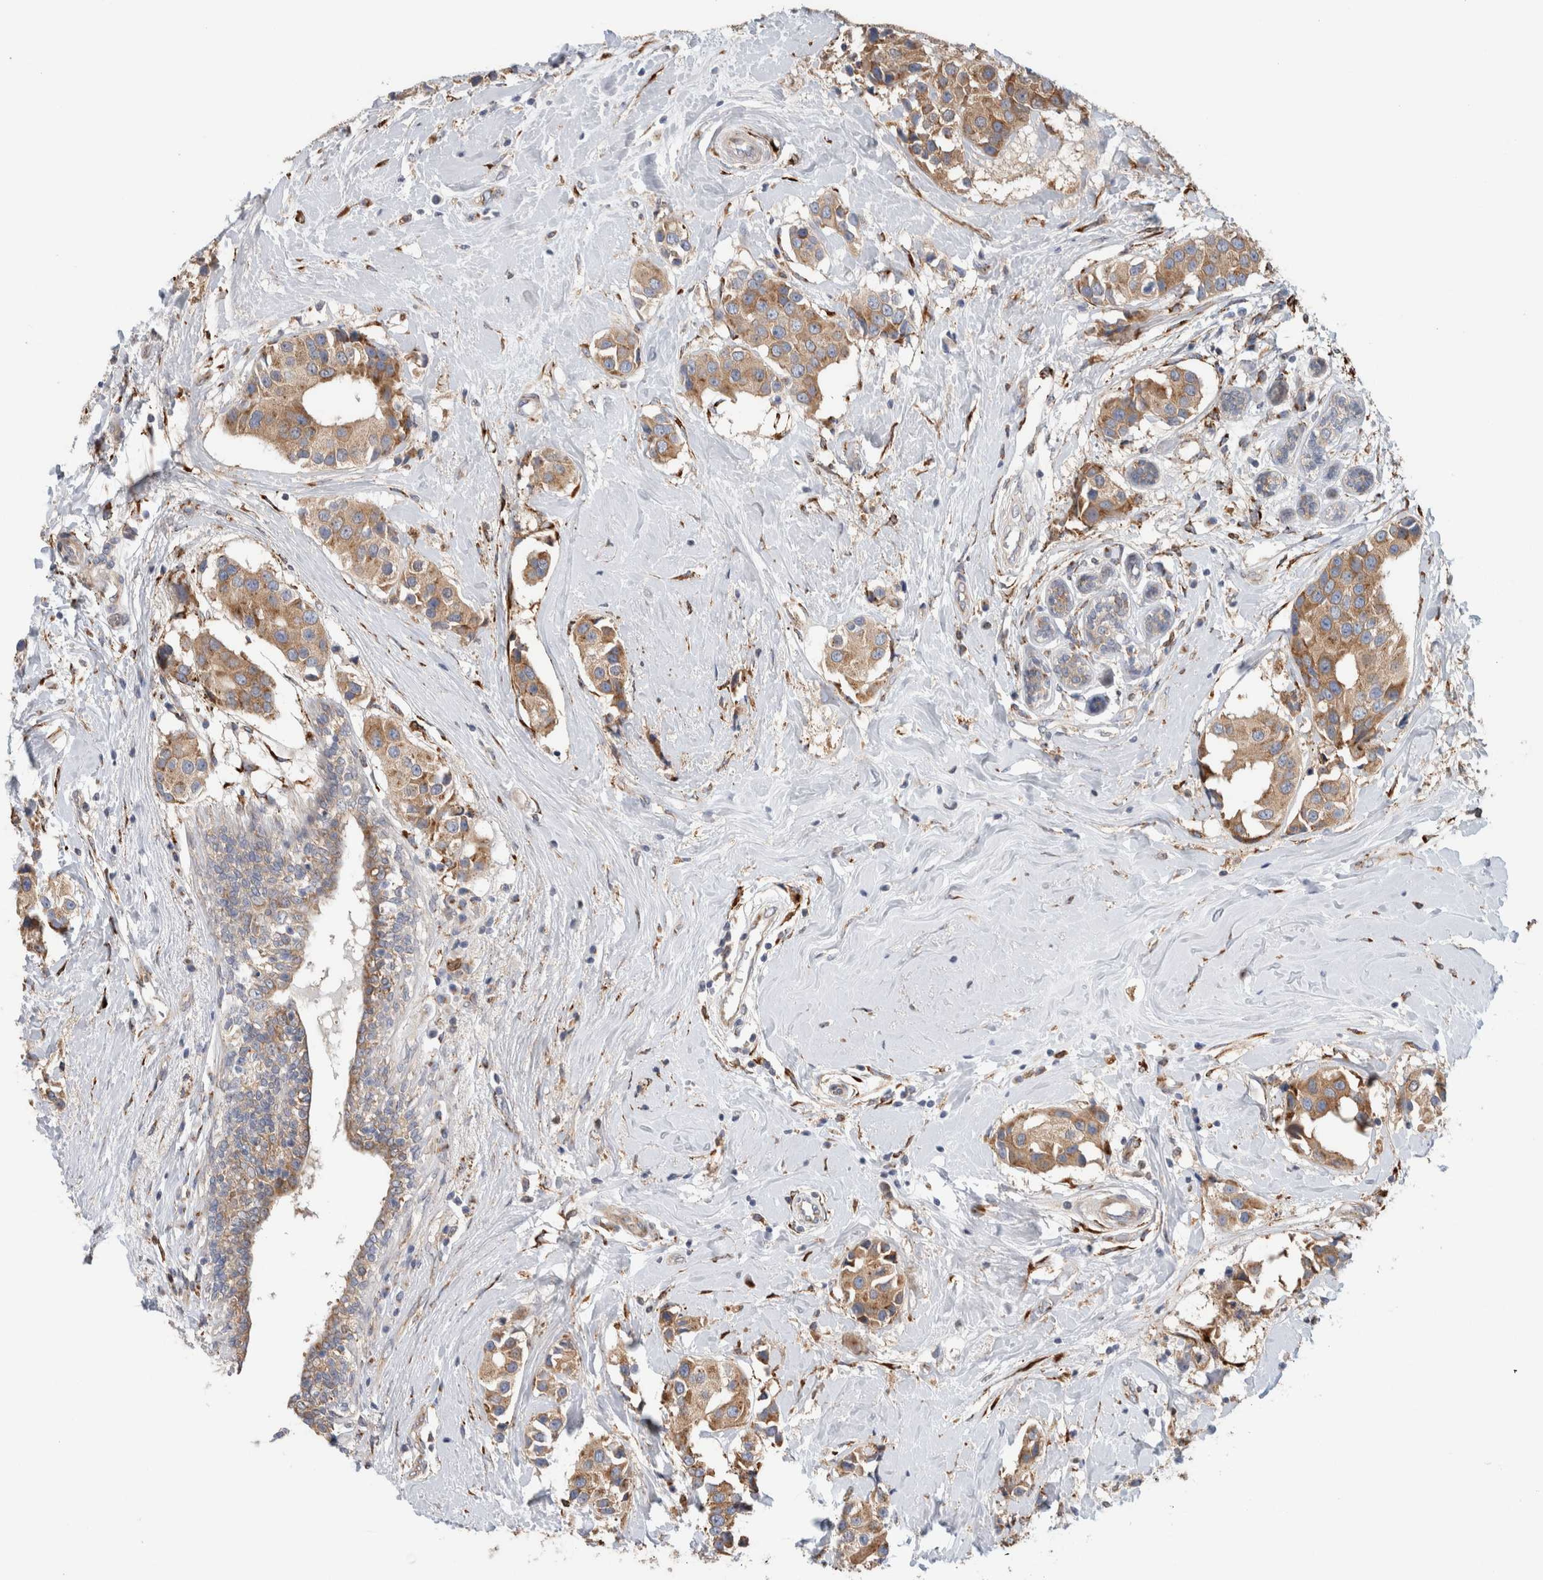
{"staining": {"intensity": "moderate", "quantity": ">75%", "location": "cytoplasmic/membranous"}, "tissue": "breast cancer", "cell_type": "Tumor cells", "image_type": "cancer", "snomed": [{"axis": "morphology", "description": "Normal tissue, NOS"}, {"axis": "morphology", "description": "Duct carcinoma"}, {"axis": "topography", "description": "Breast"}], "caption": "Breast infiltrating ductal carcinoma stained with DAB (3,3'-diaminobenzidine) IHC reveals medium levels of moderate cytoplasmic/membranous expression in approximately >75% of tumor cells. (DAB (3,3'-diaminobenzidine) = brown stain, brightfield microscopy at high magnification).", "gene": "P4HA1", "patient": {"sex": "female", "age": 39}}